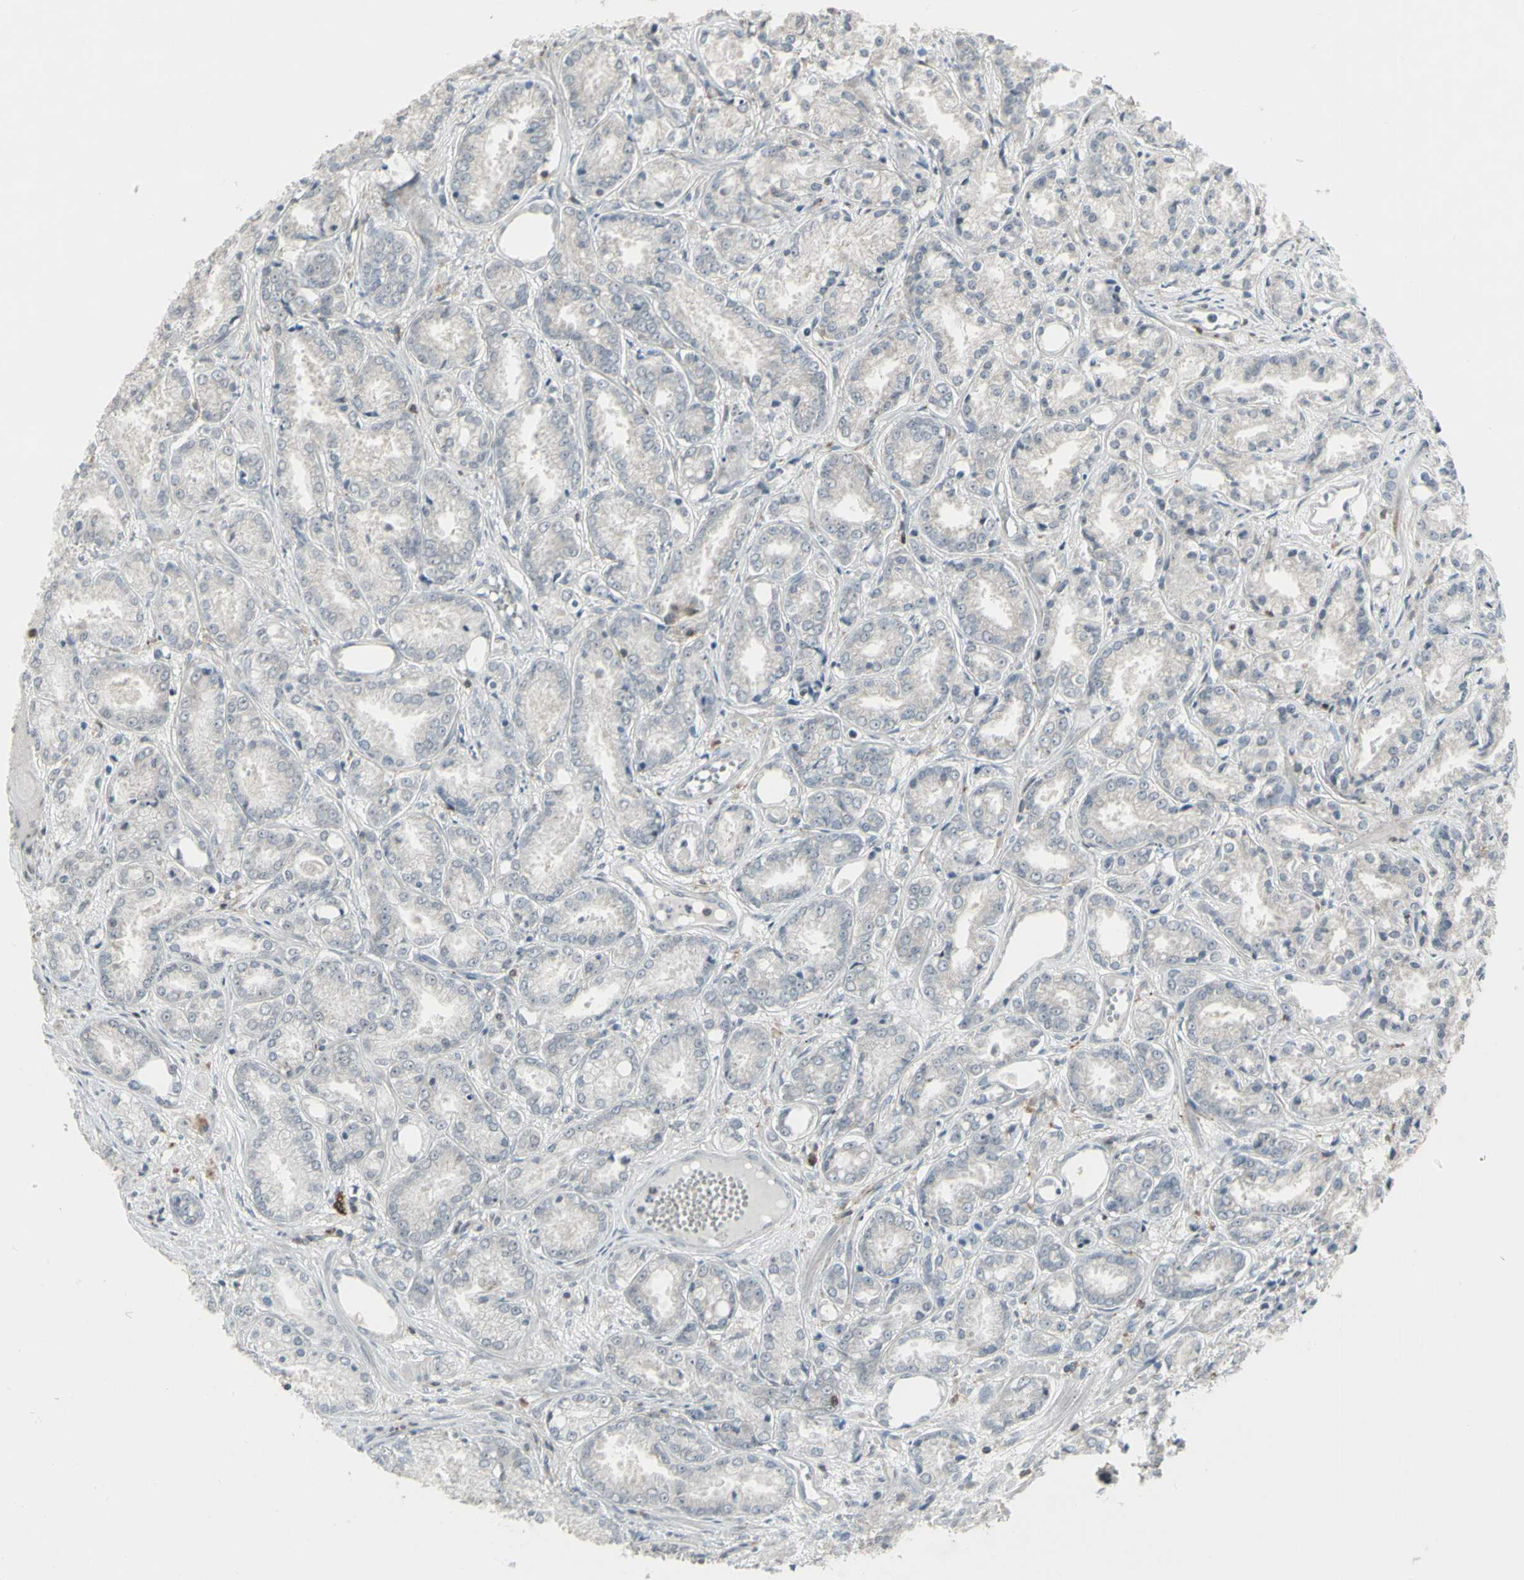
{"staining": {"intensity": "negative", "quantity": "none", "location": "none"}, "tissue": "prostate cancer", "cell_type": "Tumor cells", "image_type": "cancer", "snomed": [{"axis": "morphology", "description": "Adenocarcinoma, Low grade"}, {"axis": "topography", "description": "Prostate"}], "caption": "Image shows no protein positivity in tumor cells of adenocarcinoma (low-grade) (prostate) tissue. The staining is performed using DAB brown chromogen with nuclei counter-stained in using hematoxylin.", "gene": "SAMSN1", "patient": {"sex": "male", "age": 72}}